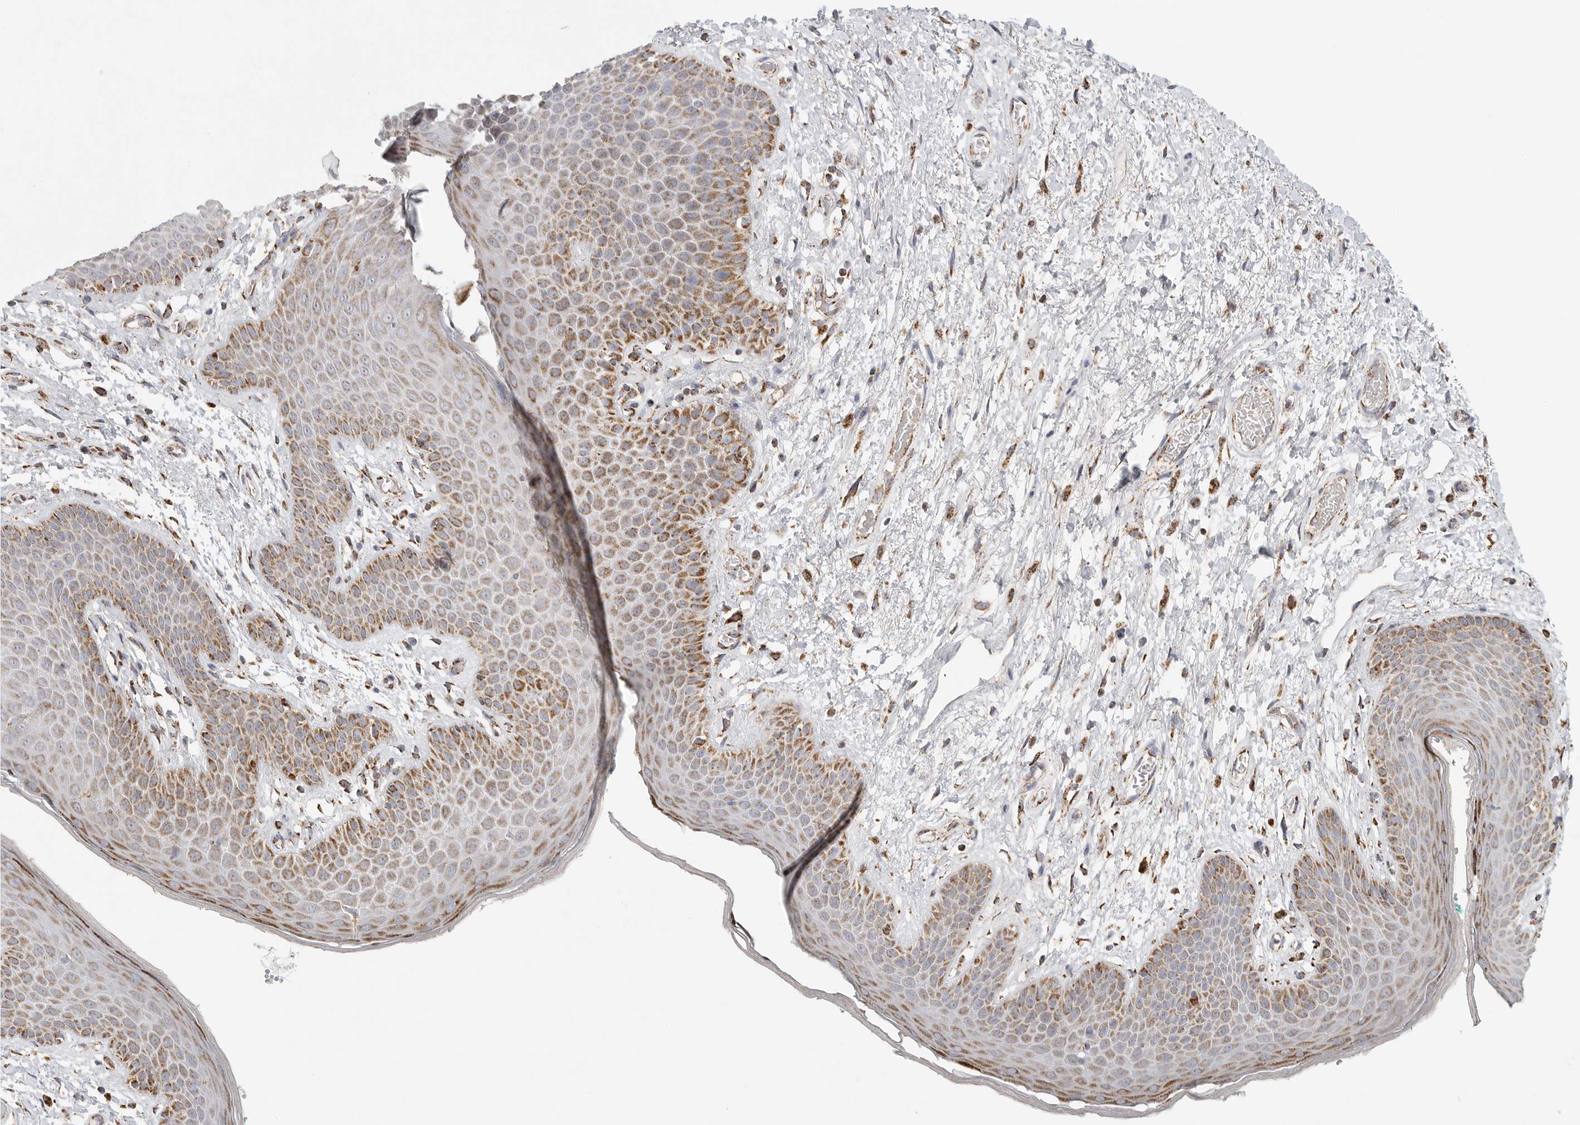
{"staining": {"intensity": "moderate", "quantity": "25%-75%", "location": "cytoplasmic/membranous"}, "tissue": "skin", "cell_type": "Epidermal cells", "image_type": "normal", "snomed": [{"axis": "morphology", "description": "Normal tissue, NOS"}, {"axis": "topography", "description": "Anal"}], "caption": "Epidermal cells display medium levels of moderate cytoplasmic/membranous expression in about 25%-75% of cells in normal skin.", "gene": "SLC25A26", "patient": {"sex": "male", "age": 74}}